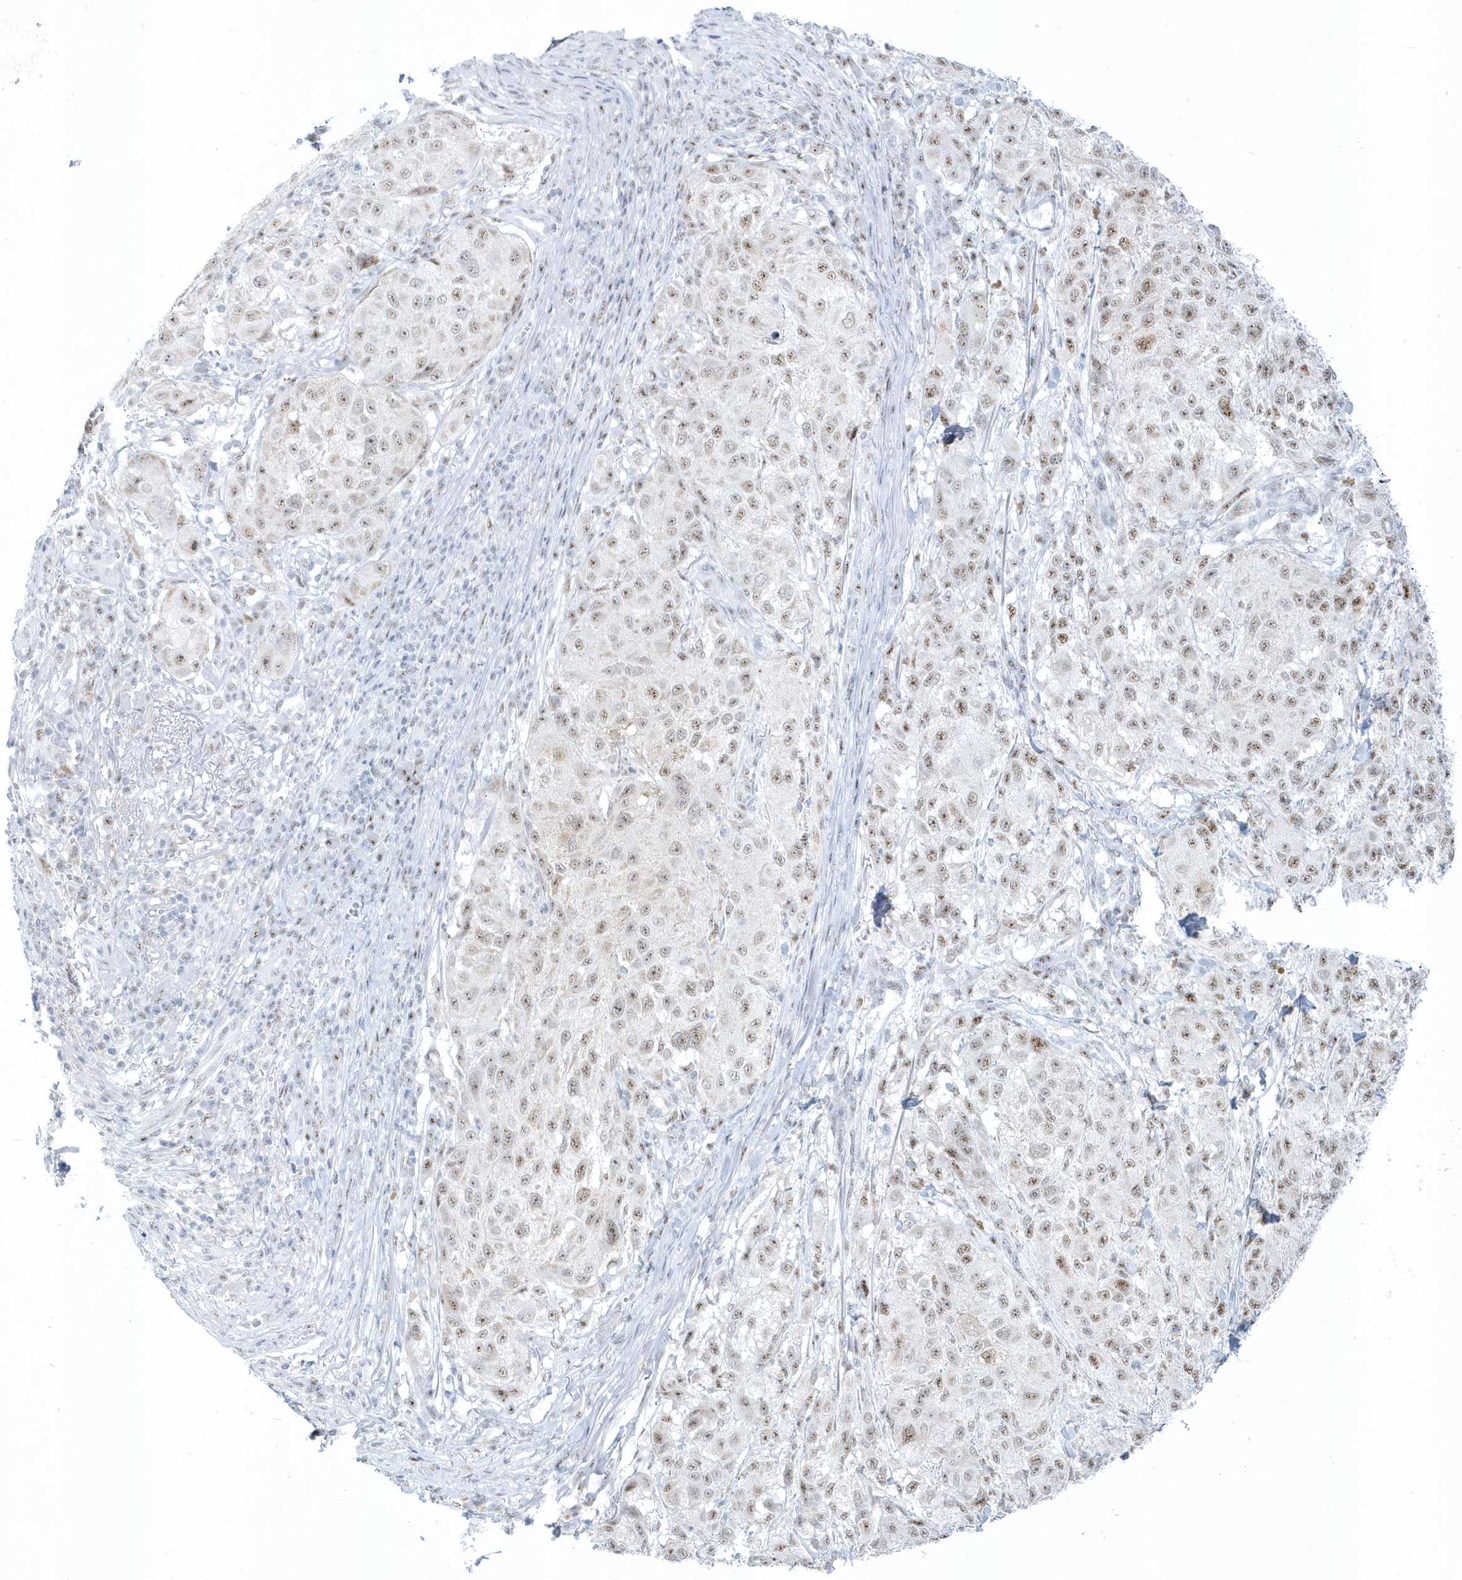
{"staining": {"intensity": "moderate", "quantity": ">75%", "location": "nuclear"}, "tissue": "melanoma", "cell_type": "Tumor cells", "image_type": "cancer", "snomed": [{"axis": "morphology", "description": "Necrosis, NOS"}, {"axis": "morphology", "description": "Malignant melanoma, NOS"}, {"axis": "topography", "description": "Skin"}], "caption": "The image reveals immunohistochemical staining of malignant melanoma. There is moderate nuclear positivity is present in about >75% of tumor cells.", "gene": "PLEKHN1", "patient": {"sex": "female", "age": 87}}